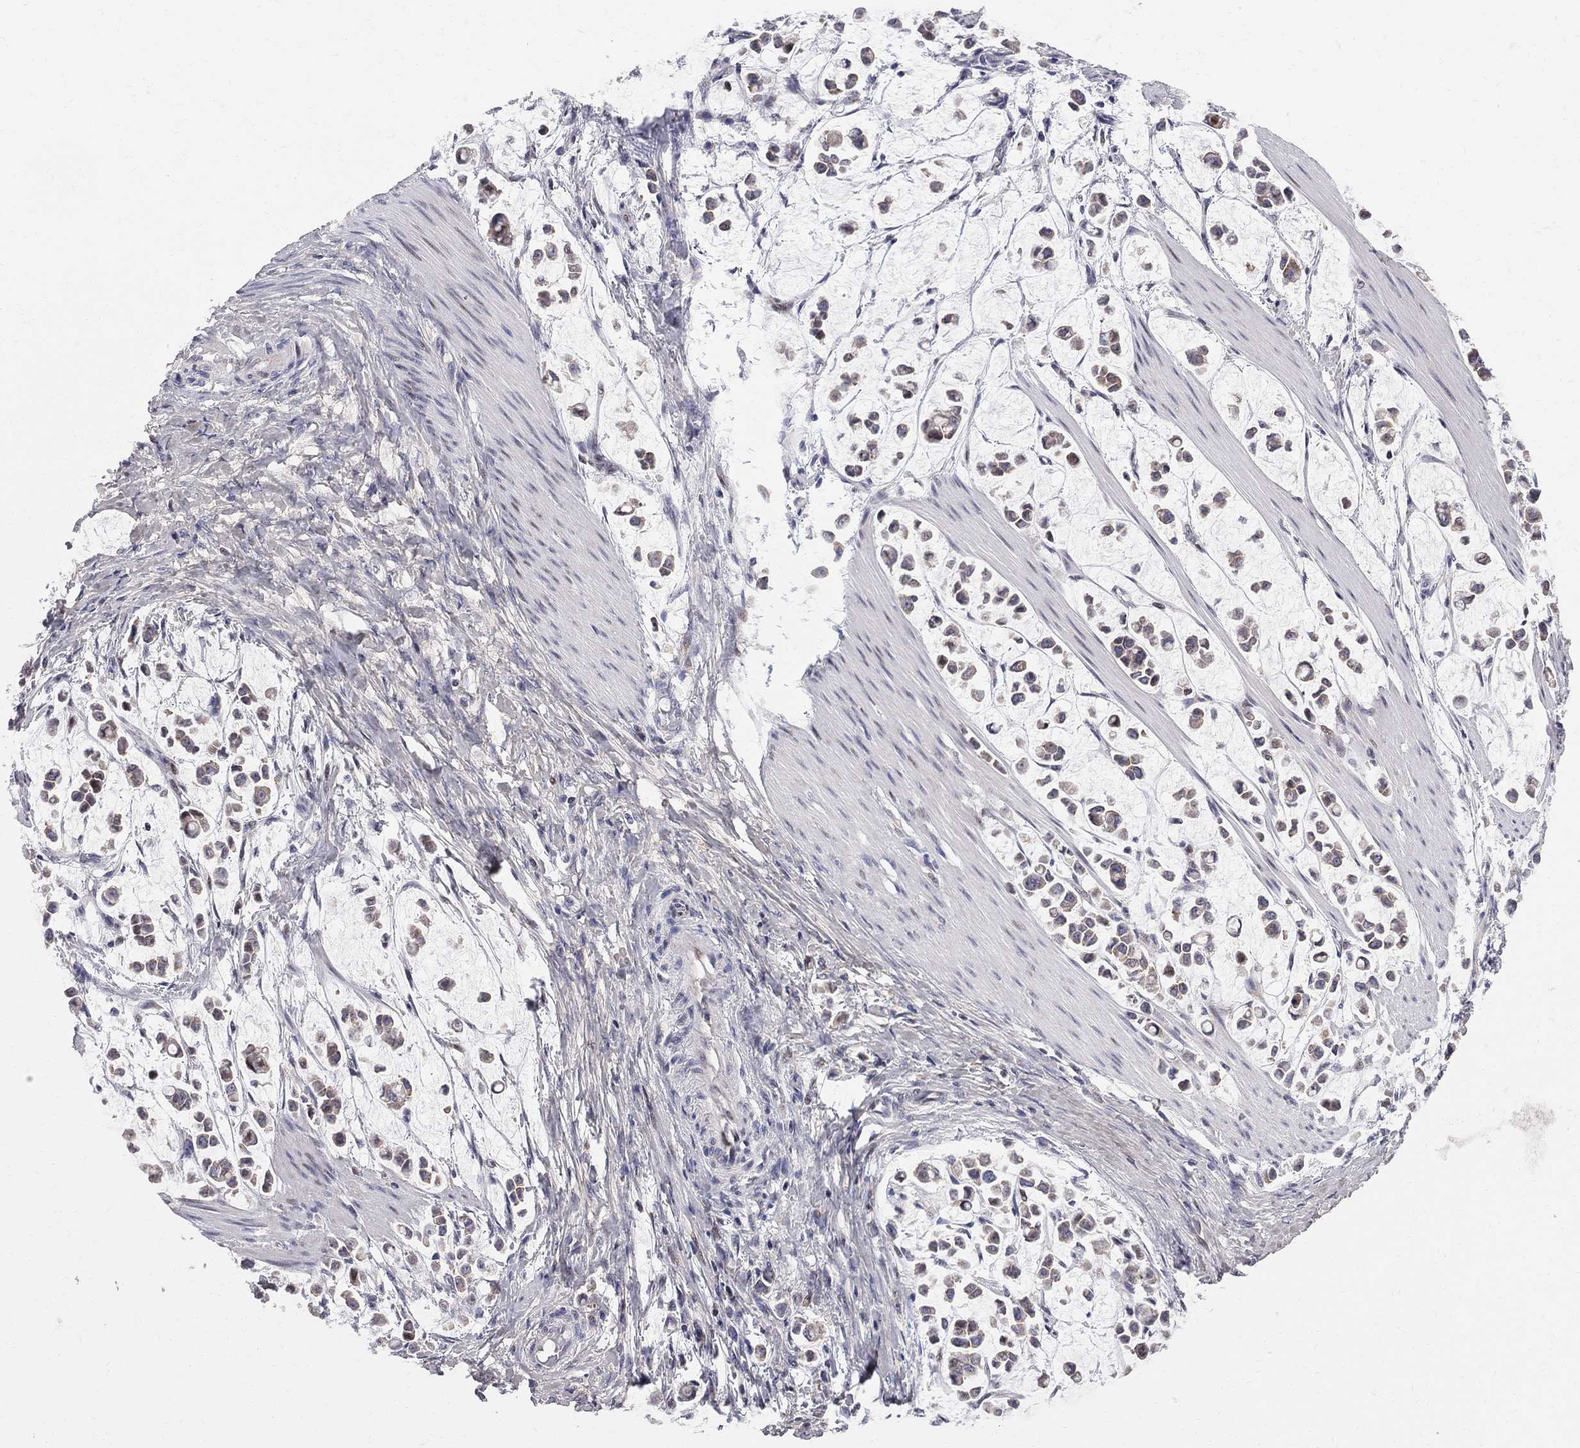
{"staining": {"intensity": "weak", "quantity": "25%-75%", "location": "cytoplasmic/membranous"}, "tissue": "stomach cancer", "cell_type": "Tumor cells", "image_type": "cancer", "snomed": [{"axis": "morphology", "description": "Adenocarcinoma, NOS"}, {"axis": "topography", "description": "Stomach"}], "caption": "Immunohistochemical staining of human stomach cancer (adenocarcinoma) shows weak cytoplasmic/membranous protein positivity in about 25%-75% of tumor cells.", "gene": "CNOT11", "patient": {"sex": "male", "age": 82}}